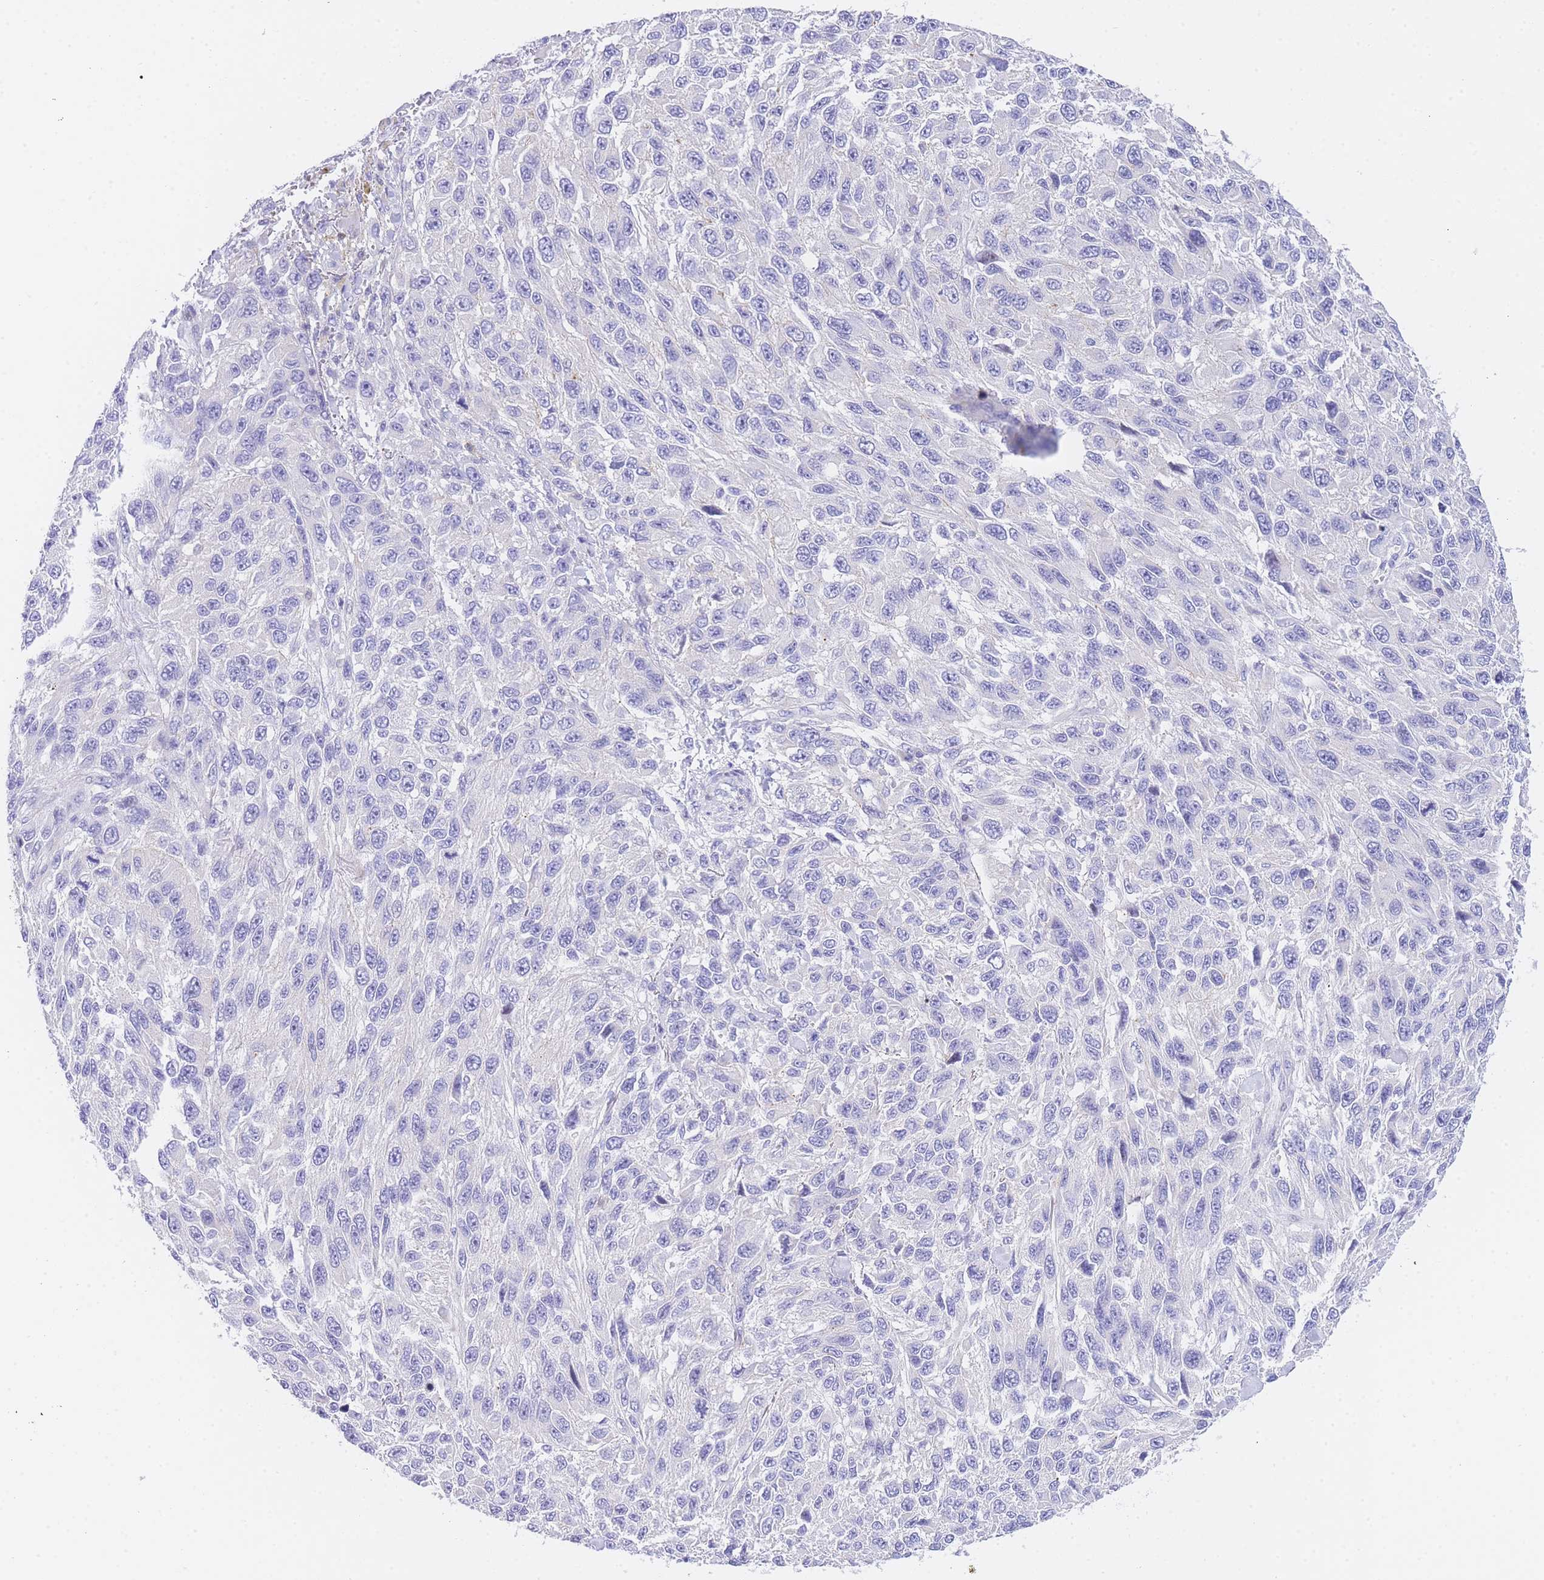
{"staining": {"intensity": "negative", "quantity": "none", "location": "none"}, "tissue": "melanoma", "cell_type": "Tumor cells", "image_type": "cancer", "snomed": [{"axis": "morphology", "description": "Malignant melanoma, NOS"}, {"axis": "topography", "description": "Skin"}], "caption": "The immunohistochemistry (IHC) histopathology image has no significant expression in tumor cells of malignant melanoma tissue.", "gene": "TIFAB", "patient": {"sex": "female", "age": 96}}